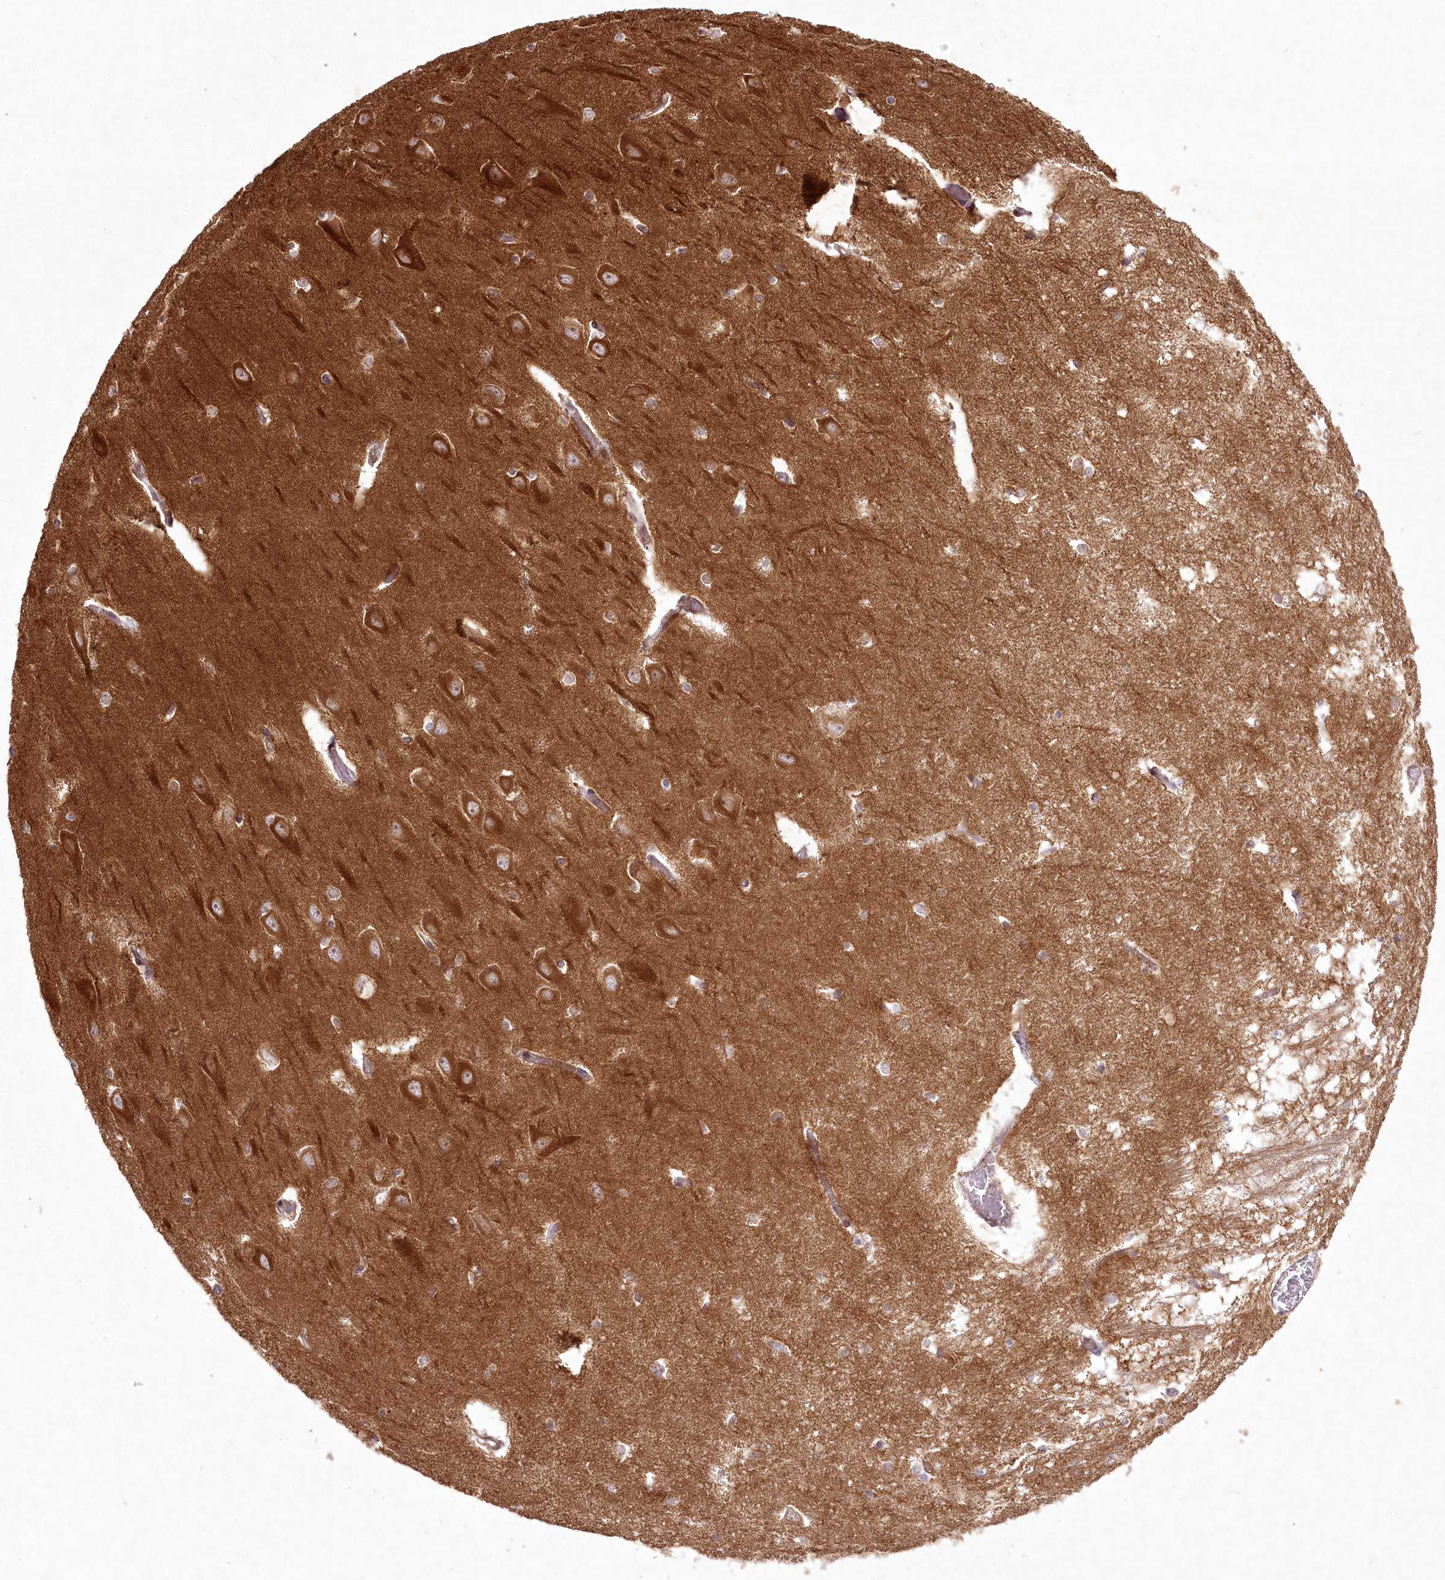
{"staining": {"intensity": "weak", "quantity": "<25%", "location": "cytoplasmic/membranous"}, "tissue": "hippocampus", "cell_type": "Glial cells", "image_type": "normal", "snomed": [{"axis": "morphology", "description": "Normal tissue, NOS"}, {"axis": "topography", "description": "Hippocampus"}], "caption": "A high-resolution image shows immunohistochemistry staining of normal hippocampus, which demonstrates no significant staining in glial cells.", "gene": "SH2D3A", "patient": {"sex": "male", "age": 70}}